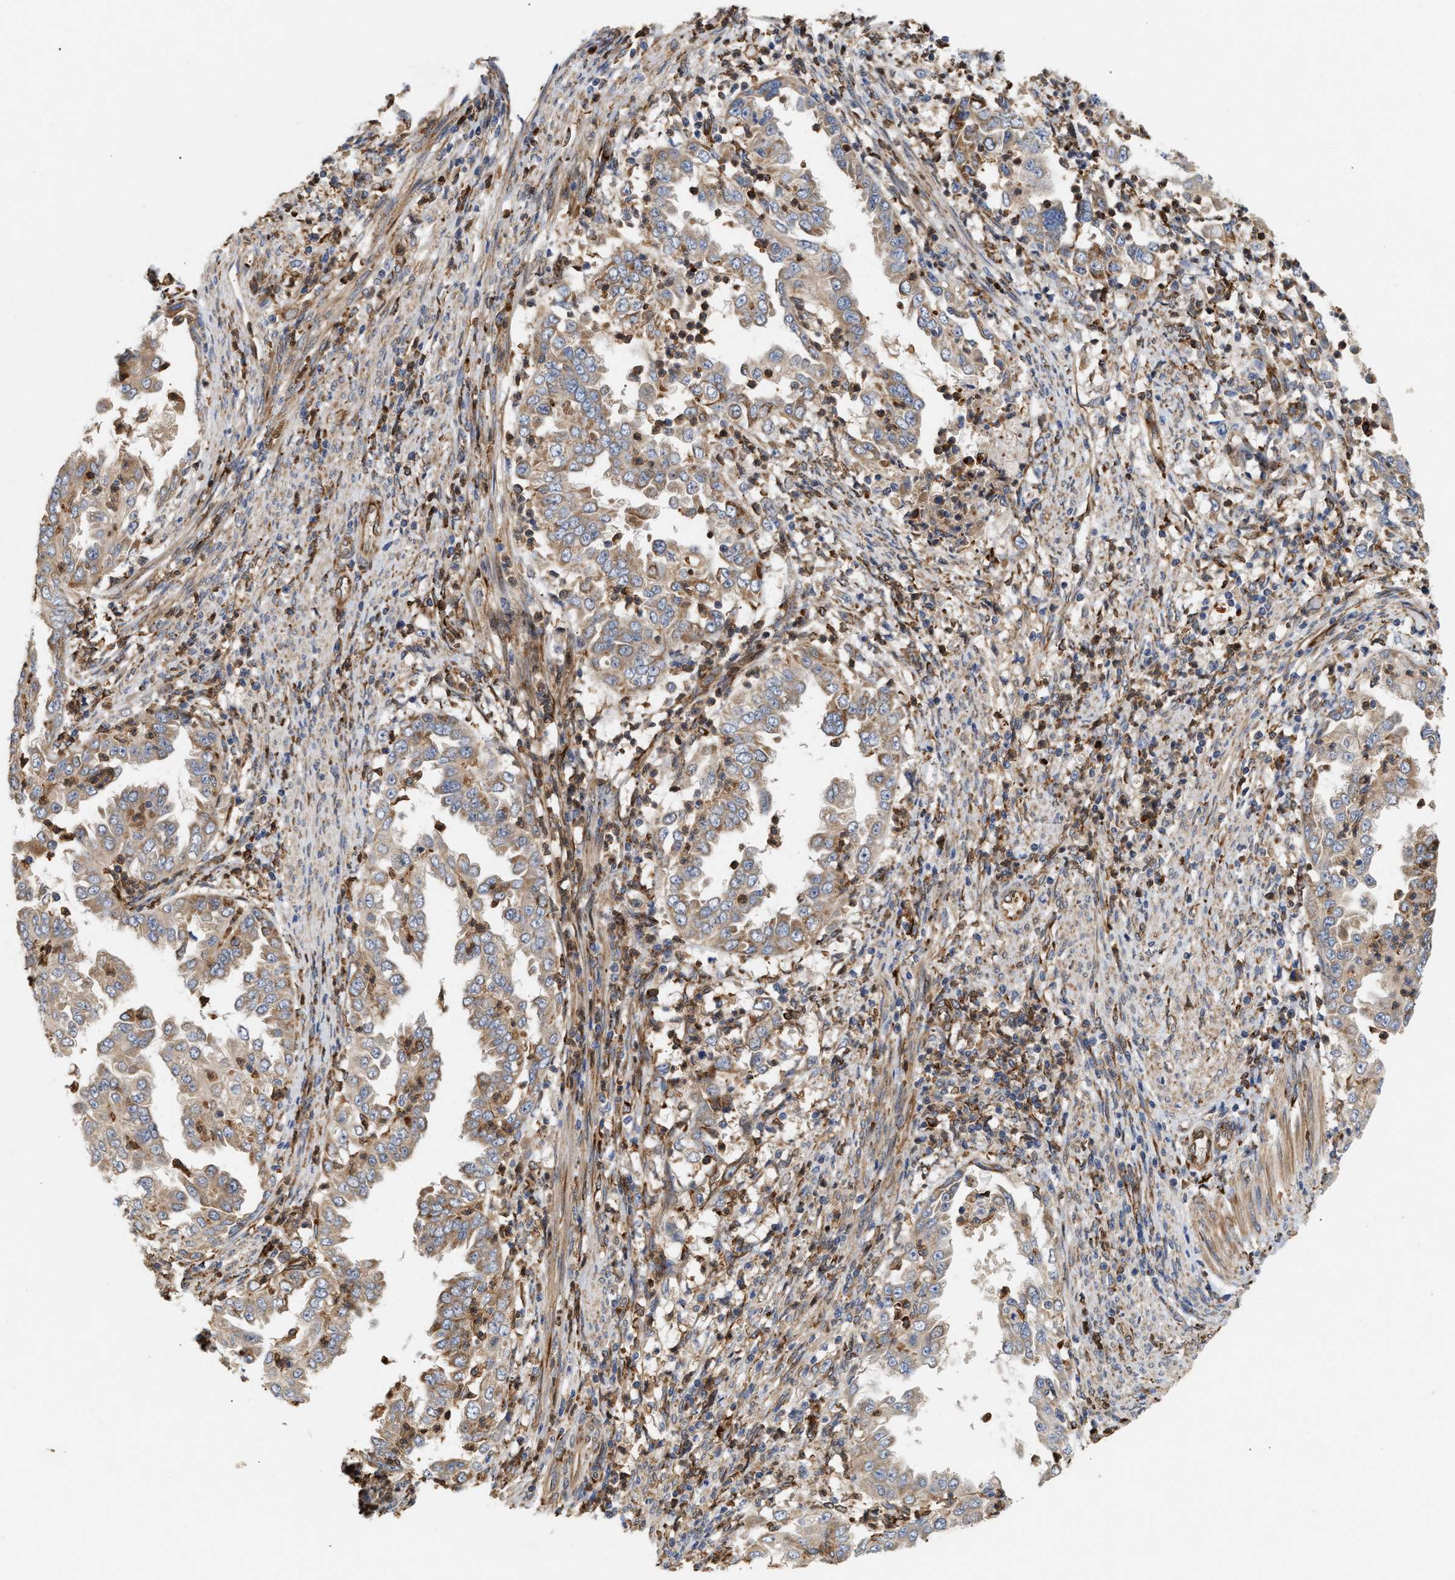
{"staining": {"intensity": "weak", "quantity": ">75%", "location": "cytoplasmic/membranous"}, "tissue": "endometrial cancer", "cell_type": "Tumor cells", "image_type": "cancer", "snomed": [{"axis": "morphology", "description": "Adenocarcinoma, NOS"}, {"axis": "topography", "description": "Endometrium"}], "caption": "About >75% of tumor cells in endometrial adenocarcinoma reveal weak cytoplasmic/membranous protein positivity as visualized by brown immunohistochemical staining.", "gene": "PLCD1", "patient": {"sex": "female", "age": 85}}